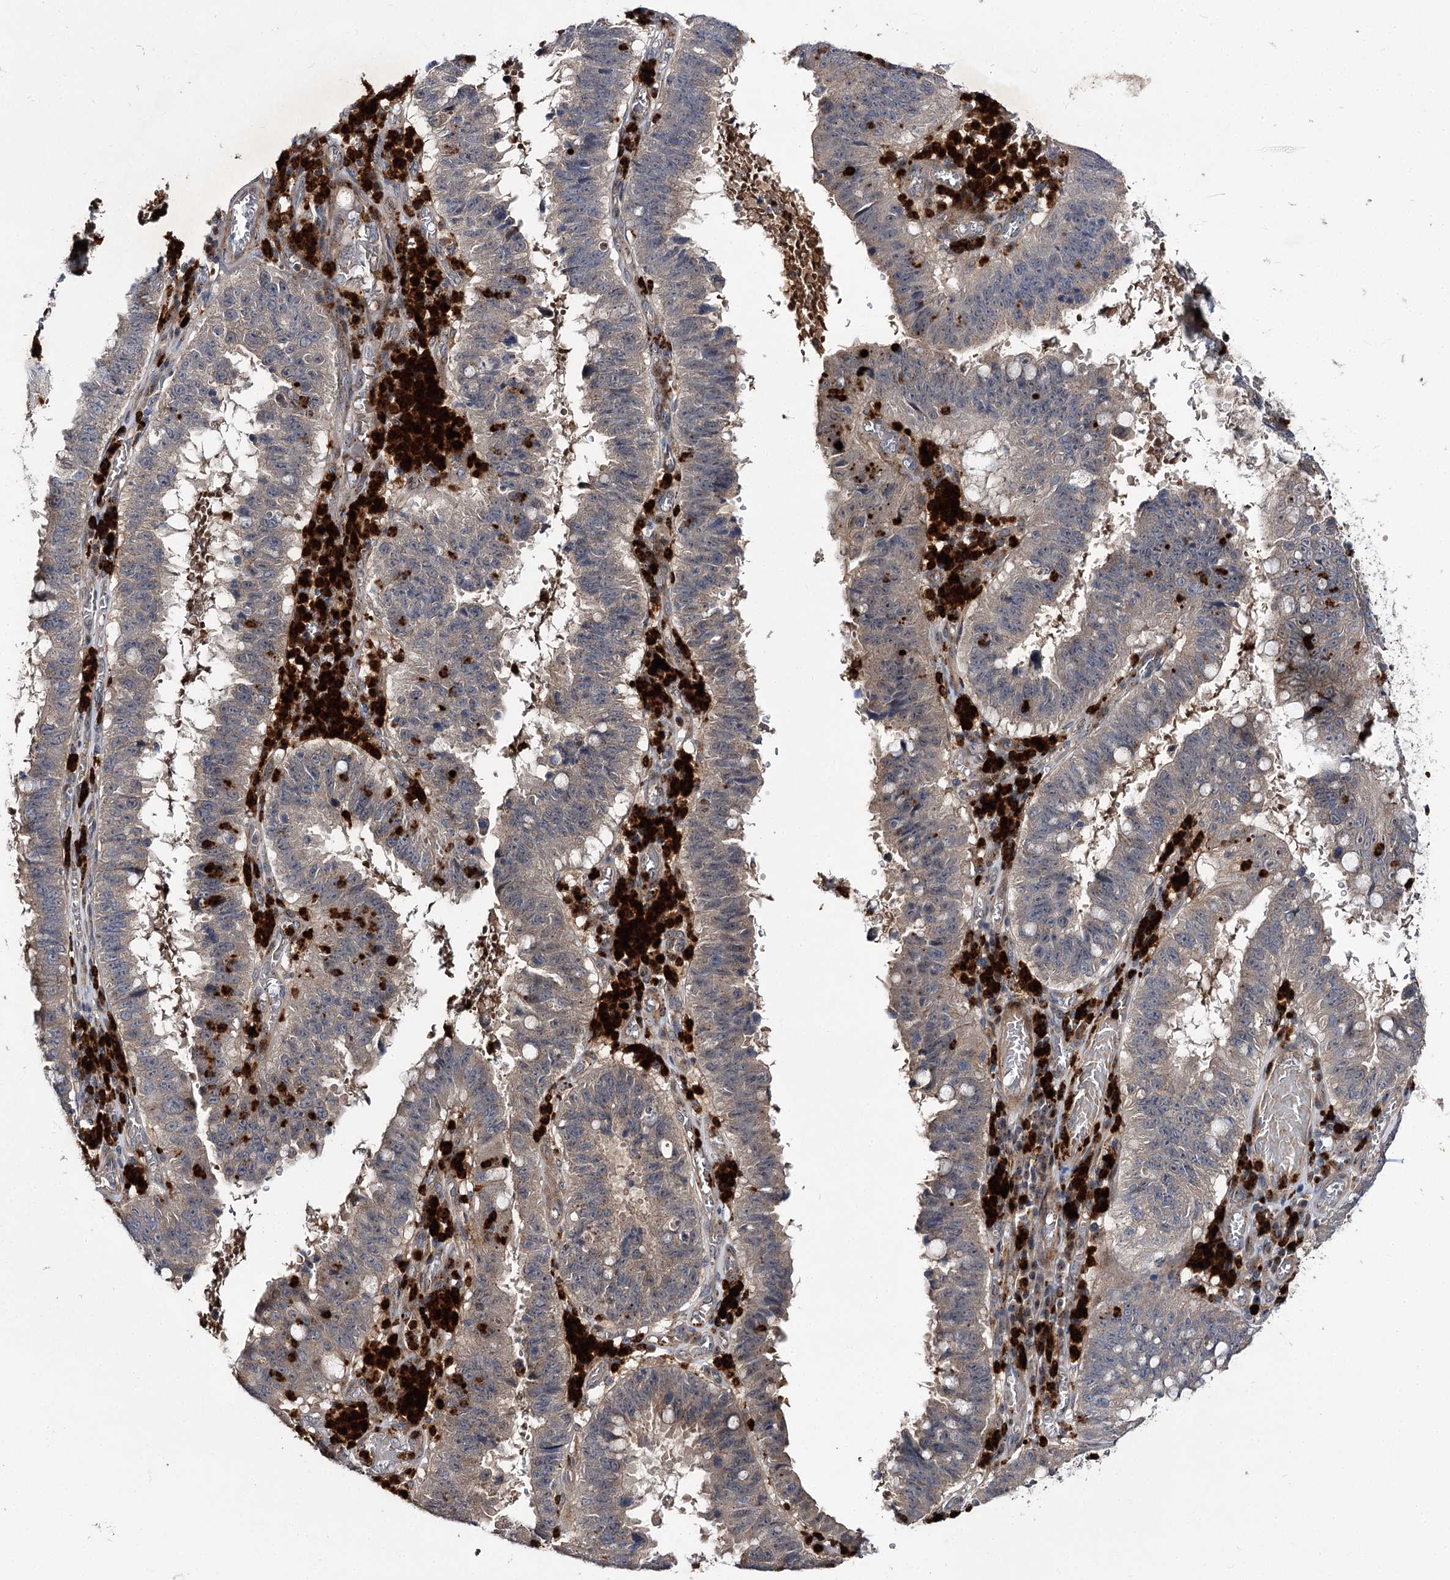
{"staining": {"intensity": "weak", "quantity": "25%-75%", "location": "cytoplasmic/membranous"}, "tissue": "stomach cancer", "cell_type": "Tumor cells", "image_type": "cancer", "snomed": [{"axis": "morphology", "description": "Adenocarcinoma, NOS"}, {"axis": "topography", "description": "Stomach"}], "caption": "This image shows immunohistochemistry (IHC) staining of human stomach cancer (adenocarcinoma), with low weak cytoplasmic/membranous positivity in approximately 25%-75% of tumor cells.", "gene": "MINDY3", "patient": {"sex": "male", "age": 59}}